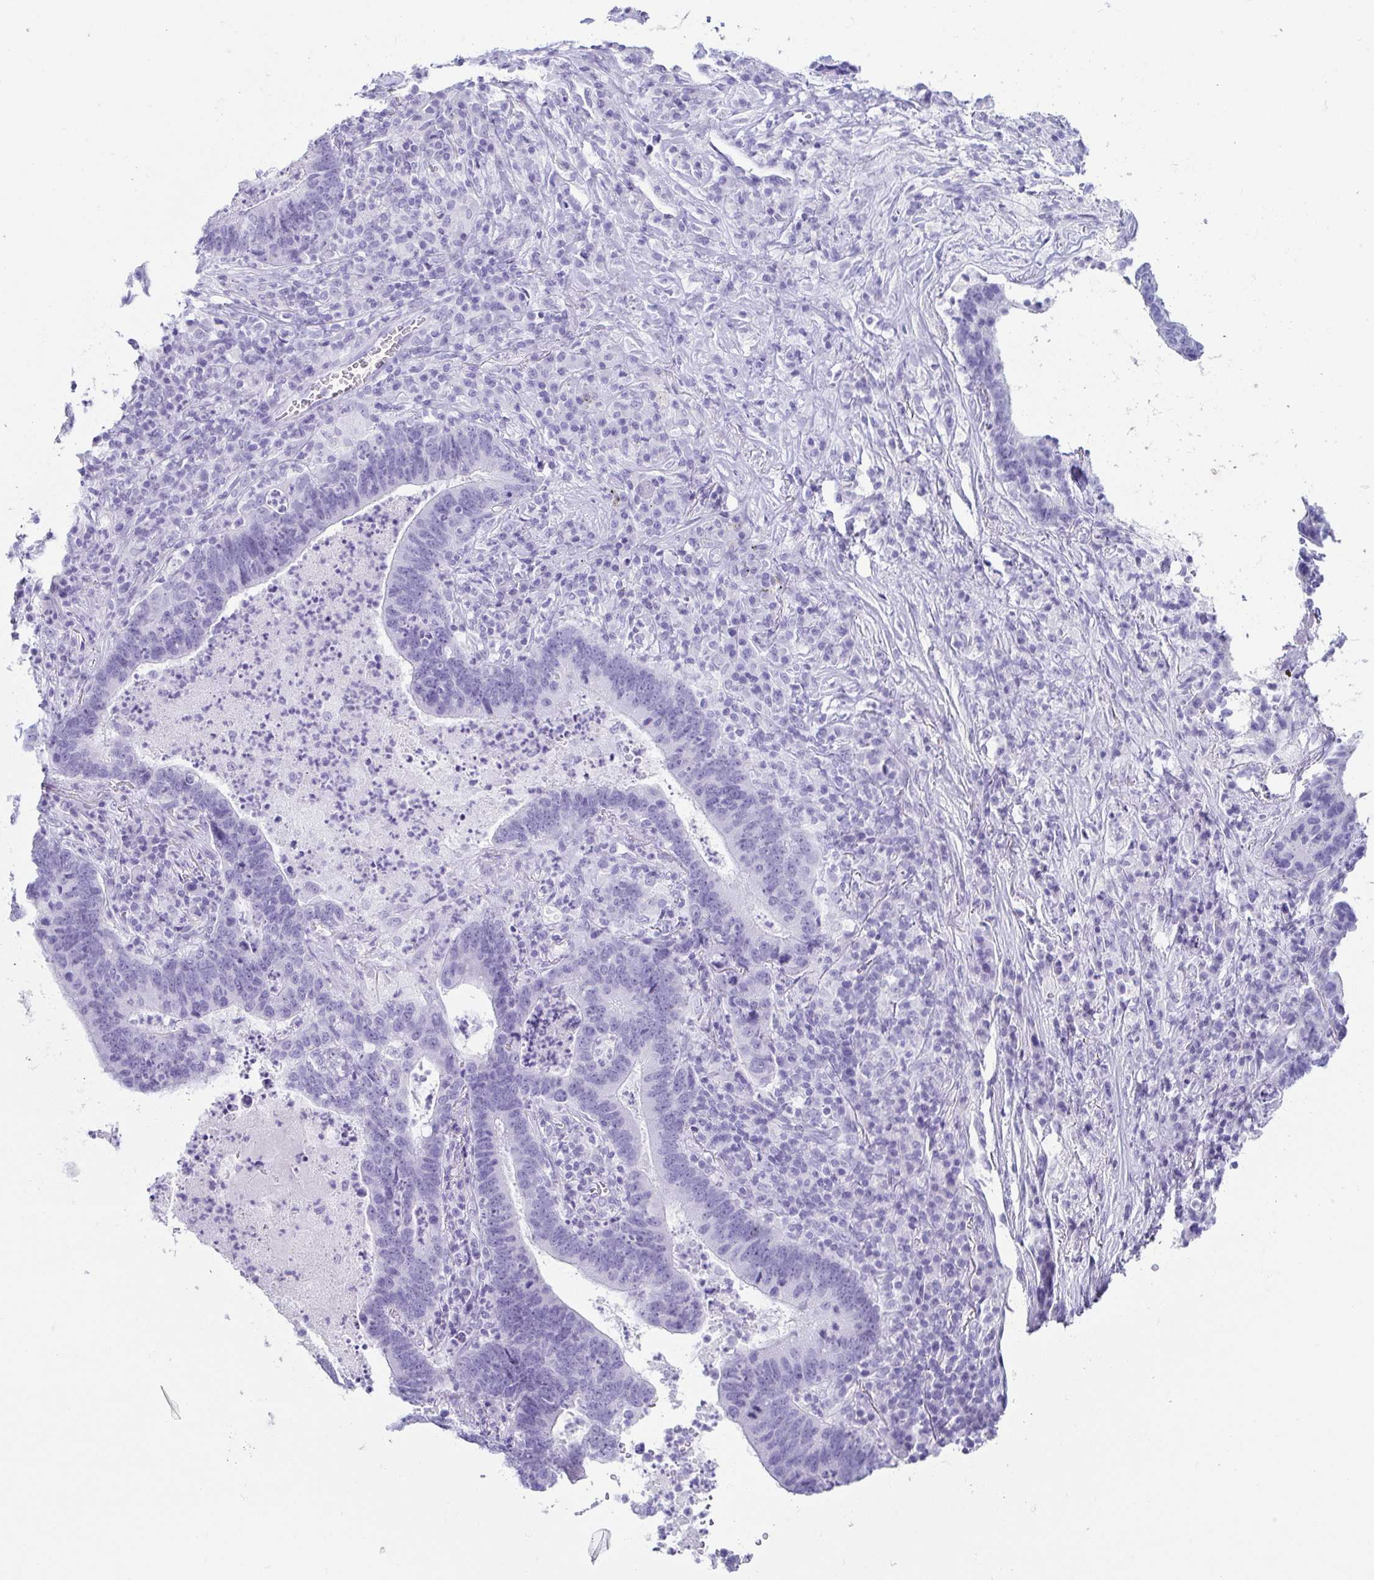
{"staining": {"intensity": "negative", "quantity": "none", "location": "none"}, "tissue": "lung cancer", "cell_type": "Tumor cells", "image_type": "cancer", "snomed": [{"axis": "morphology", "description": "Aneuploidy"}, {"axis": "morphology", "description": "Adenocarcinoma, NOS"}, {"axis": "morphology", "description": "Adenocarcinoma primary or metastatic"}, {"axis": "topography", "description": "Lung"}], "caption": "Immunohistochemistry (IHC) image of adenocarcinoma primary or metastatic (lung) stained for a protein (brown), which exhibits no staining in tumor cells.", "gene": "CD164L2", "patient": {"sex": "female", "age": 75}}